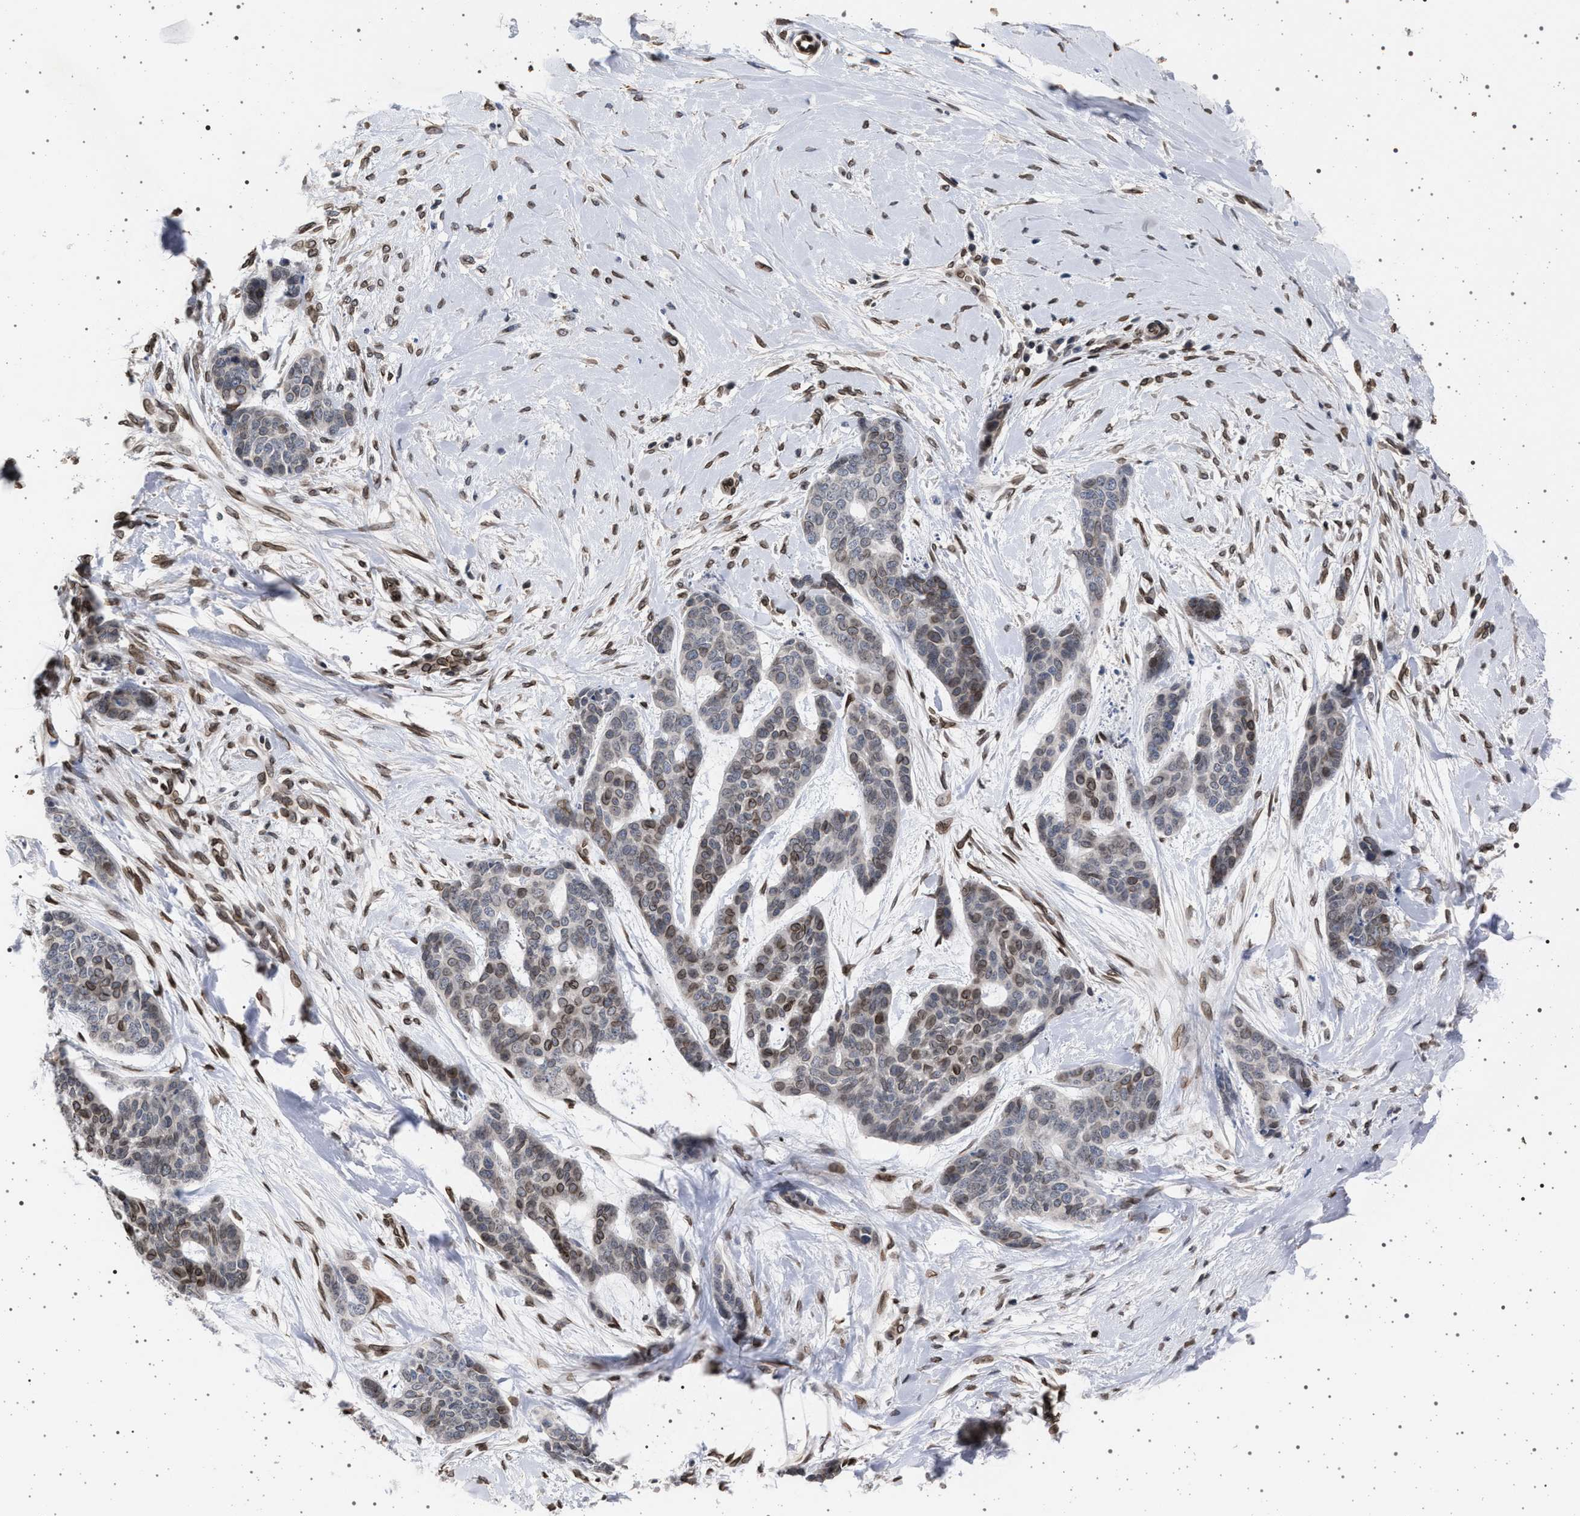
{"staining": {"intensity": "moderate", "quantity": "25%-75%", "location": "nuclear"}, "tissue": "skin cancer", "cell_type": "Tumor cells", "image_type": "cancer", "snomed": [{"axis": "morphology", "description": "Basal cell carcinoma"}, {"axis": "topography", "description": "Skin"}], "caption": "About 25%-75% of tumor cells in human skin cancer (basal cell carcinoma) demonstrate moderate nuclear protein staining as visualized by brown immunohistochemical staining.", "gene": "ING2", "patient": {"sex": "female", "age": 64}}